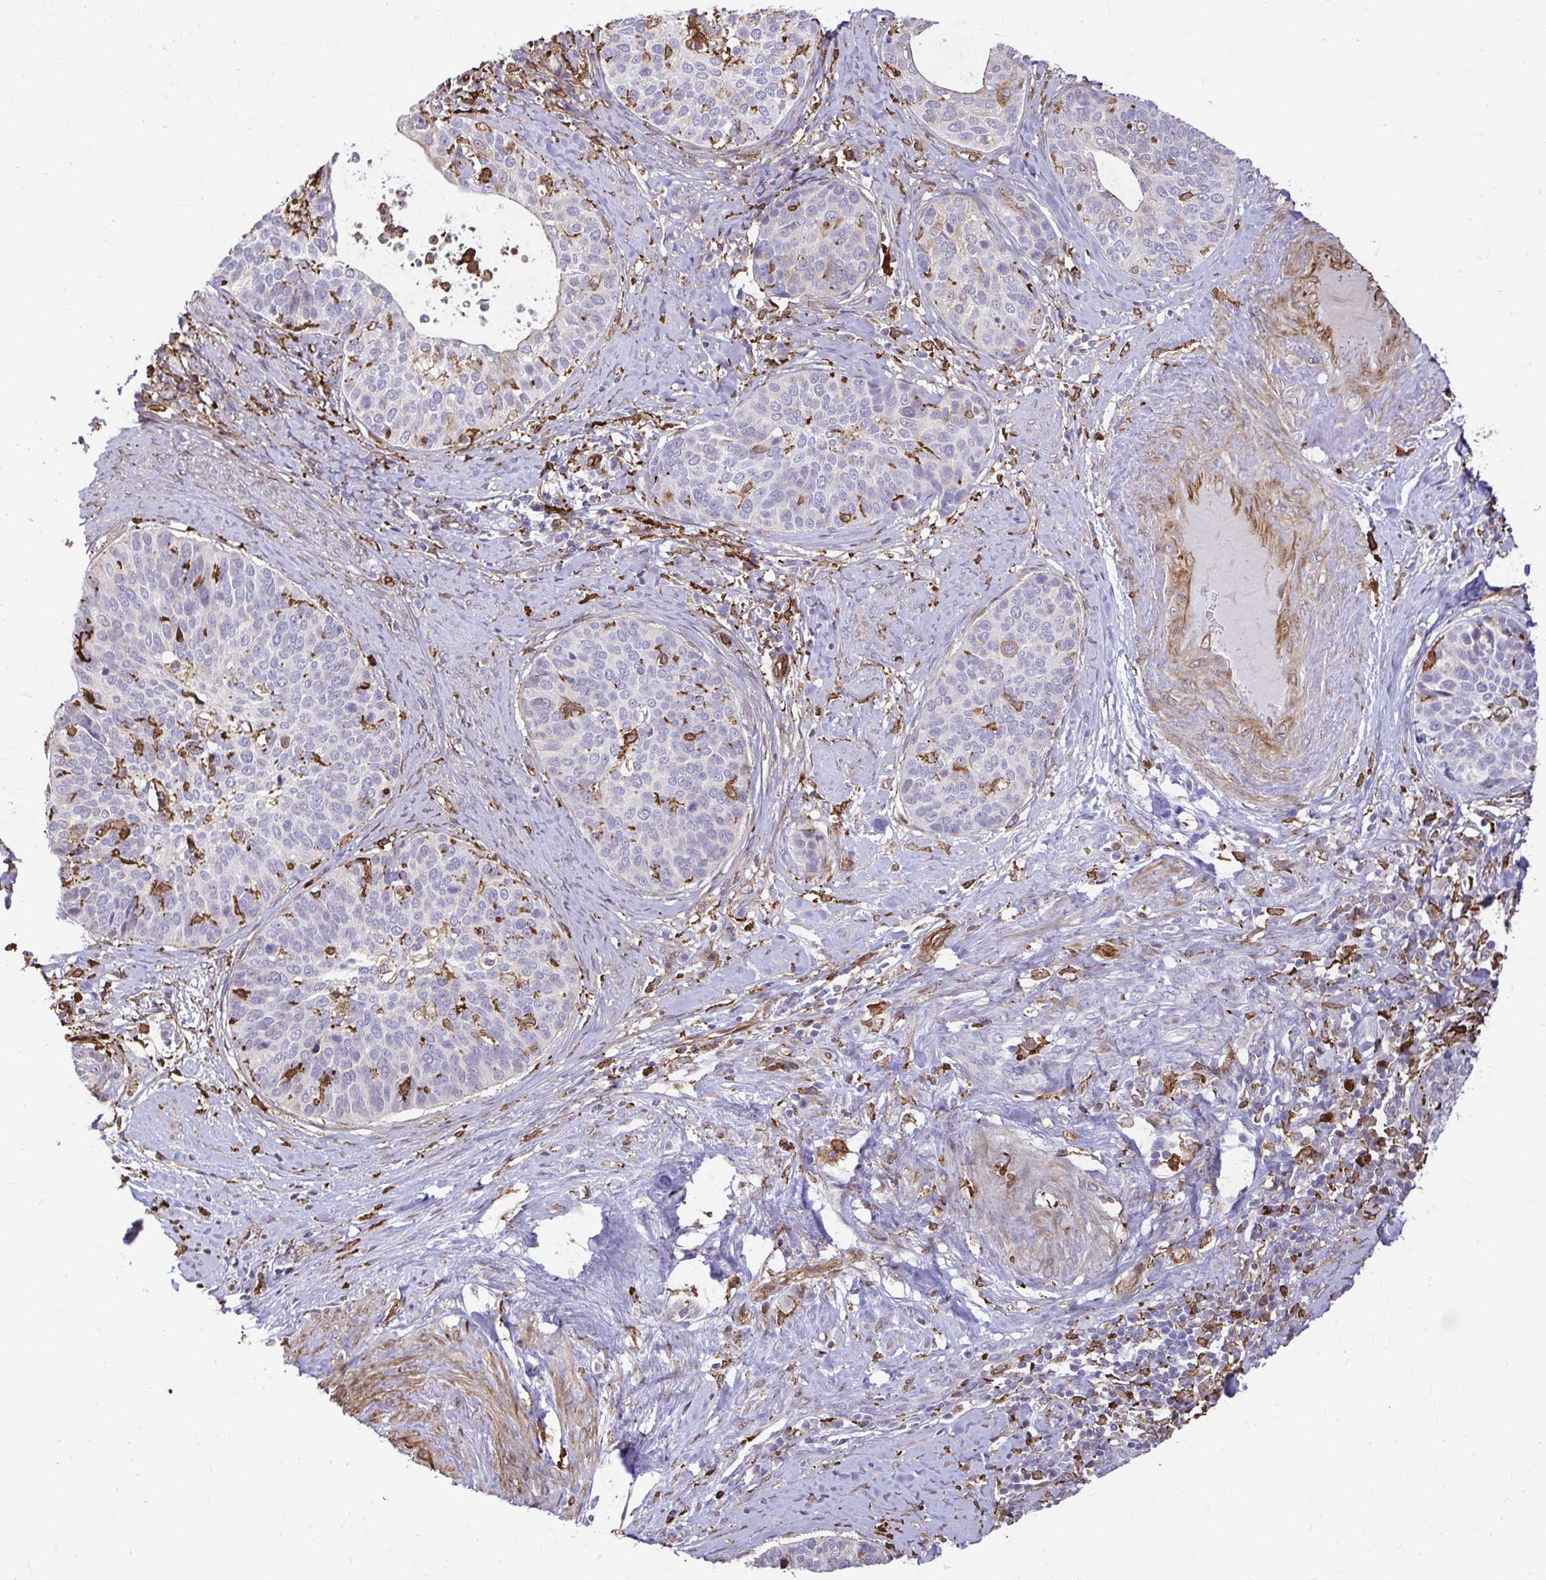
{"staining": {"intensity": "negative", "quantity": "none", "location": "none"}, "tissue": "cervical cancer", "cell_type": "Tumor cells", "image_type": "cancer", "snomed": [{"axis": "morphology", "description": "Squamous cell carcinoma, NOS"}, {"axis": "topography", "description": "Cervix"}], "caption": "There is no significant staining in tumor cells of cervical cancer (squamous cell carcinoma).", "gene": "GSN", "patient": {"sex": "female", "age": 69}}